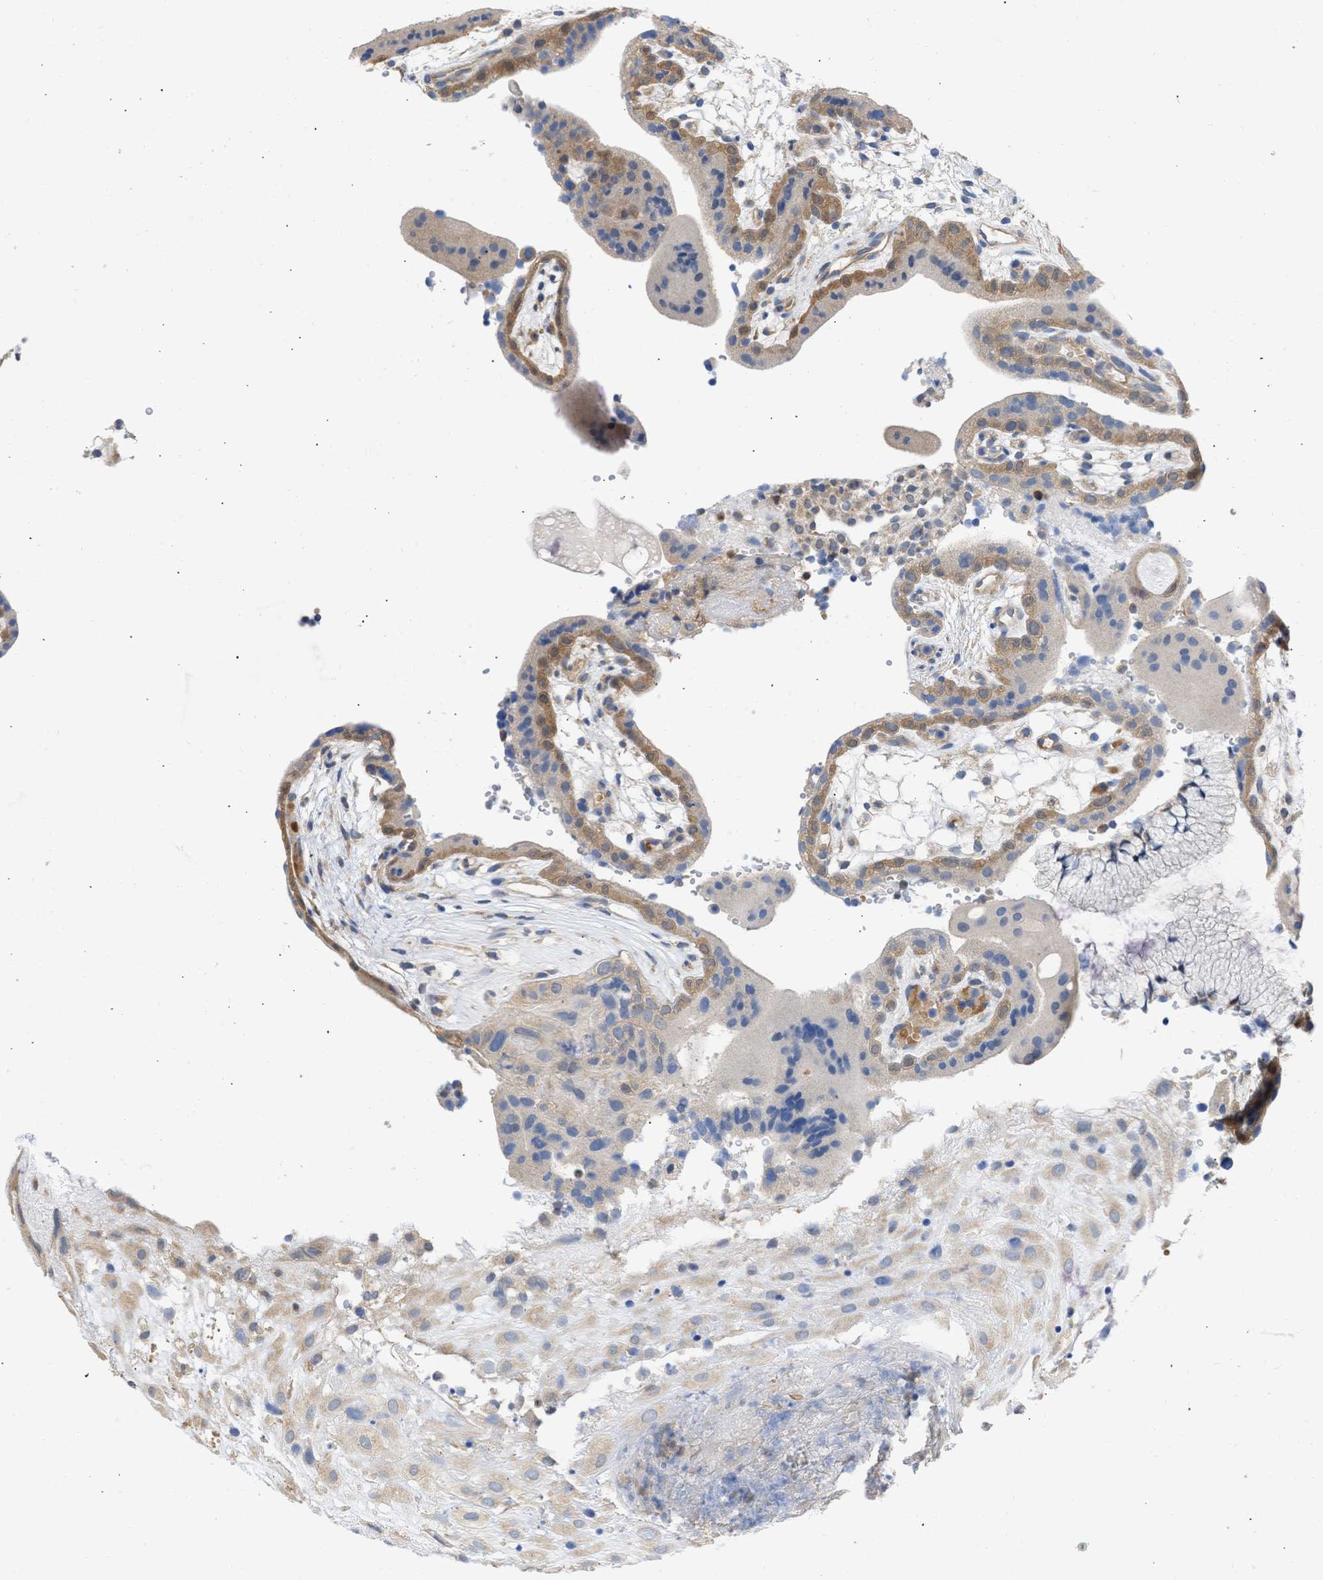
{"staining": {"intensity": "moderate", "quantity": ">75%", "location": "cytoplasmic/membranous"}, "tissue": "placenta", "cell_type": "Decidual cells", "image_type": "normal", "snomed": [{"axis": "morphology", "description": "Normal tissue, NOS"}, {"axis": "topography", "description": "Placenta"}], "caption": "A micrograph of human placenta stained for a protein shows moderate cytoplasmic/membranous brown staining in decidual cells.", "gene": "MAP2K3", "patient": {"sex": "female", "age": 18}}